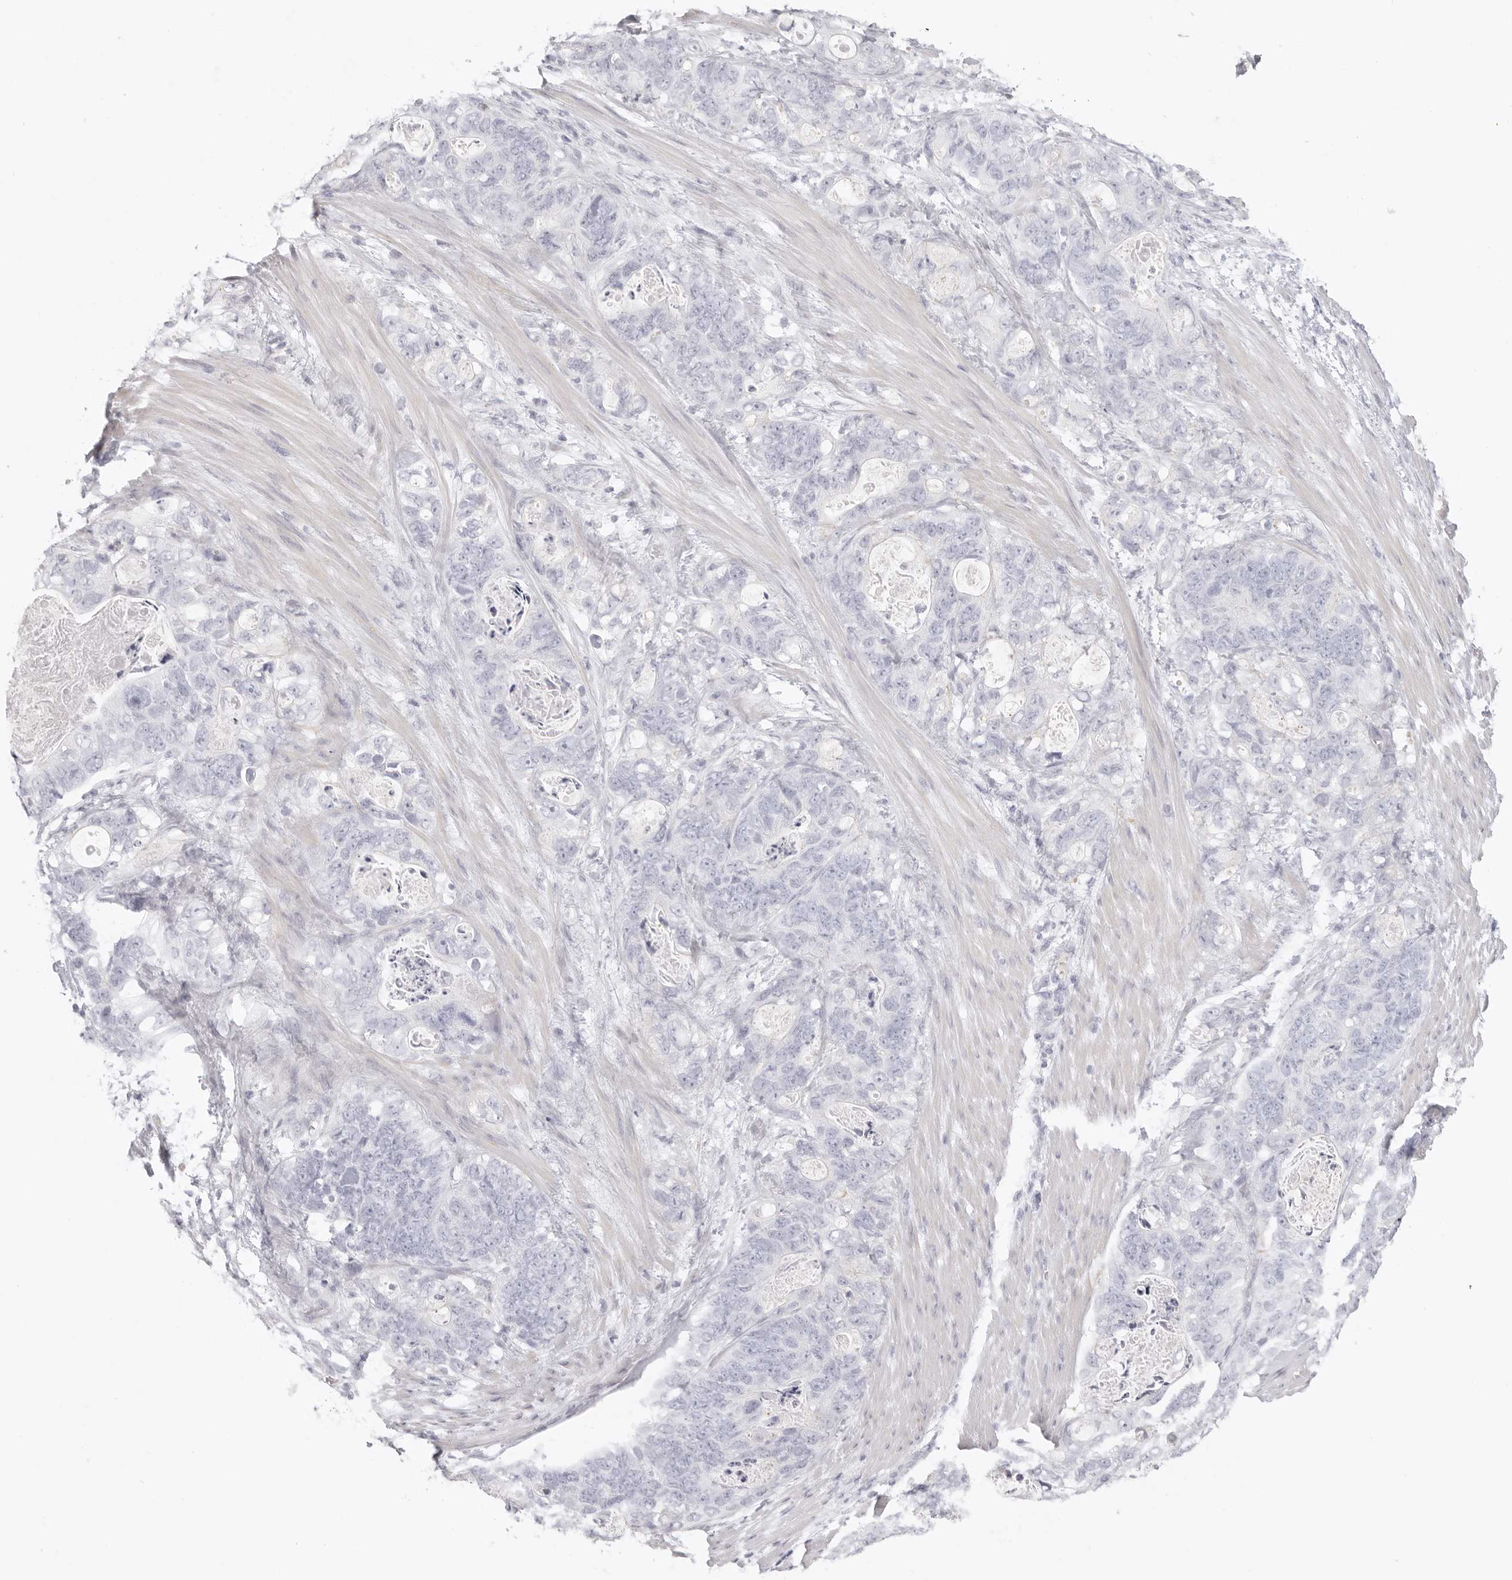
{"staining": {"intensity": "negative", "quantity": "none", "location": "none"}, "tissue": "stomach cancer", "cell_type": "Tumor cells", "image_type": "cancer", "snomed": [{"axis": "morphology", "description": "Normal tissue, NOS"}, {"axis": "morphology", "description": "Adenocarcinoma, NOS"}, {"axis": "topography", "description": "Stomach"}], "caption": "There is no significant staining in tumor cells of adenocarcinoma (stomach).", "gene": "RXFP1", "patient": {"sex": "female", "age": 89}}